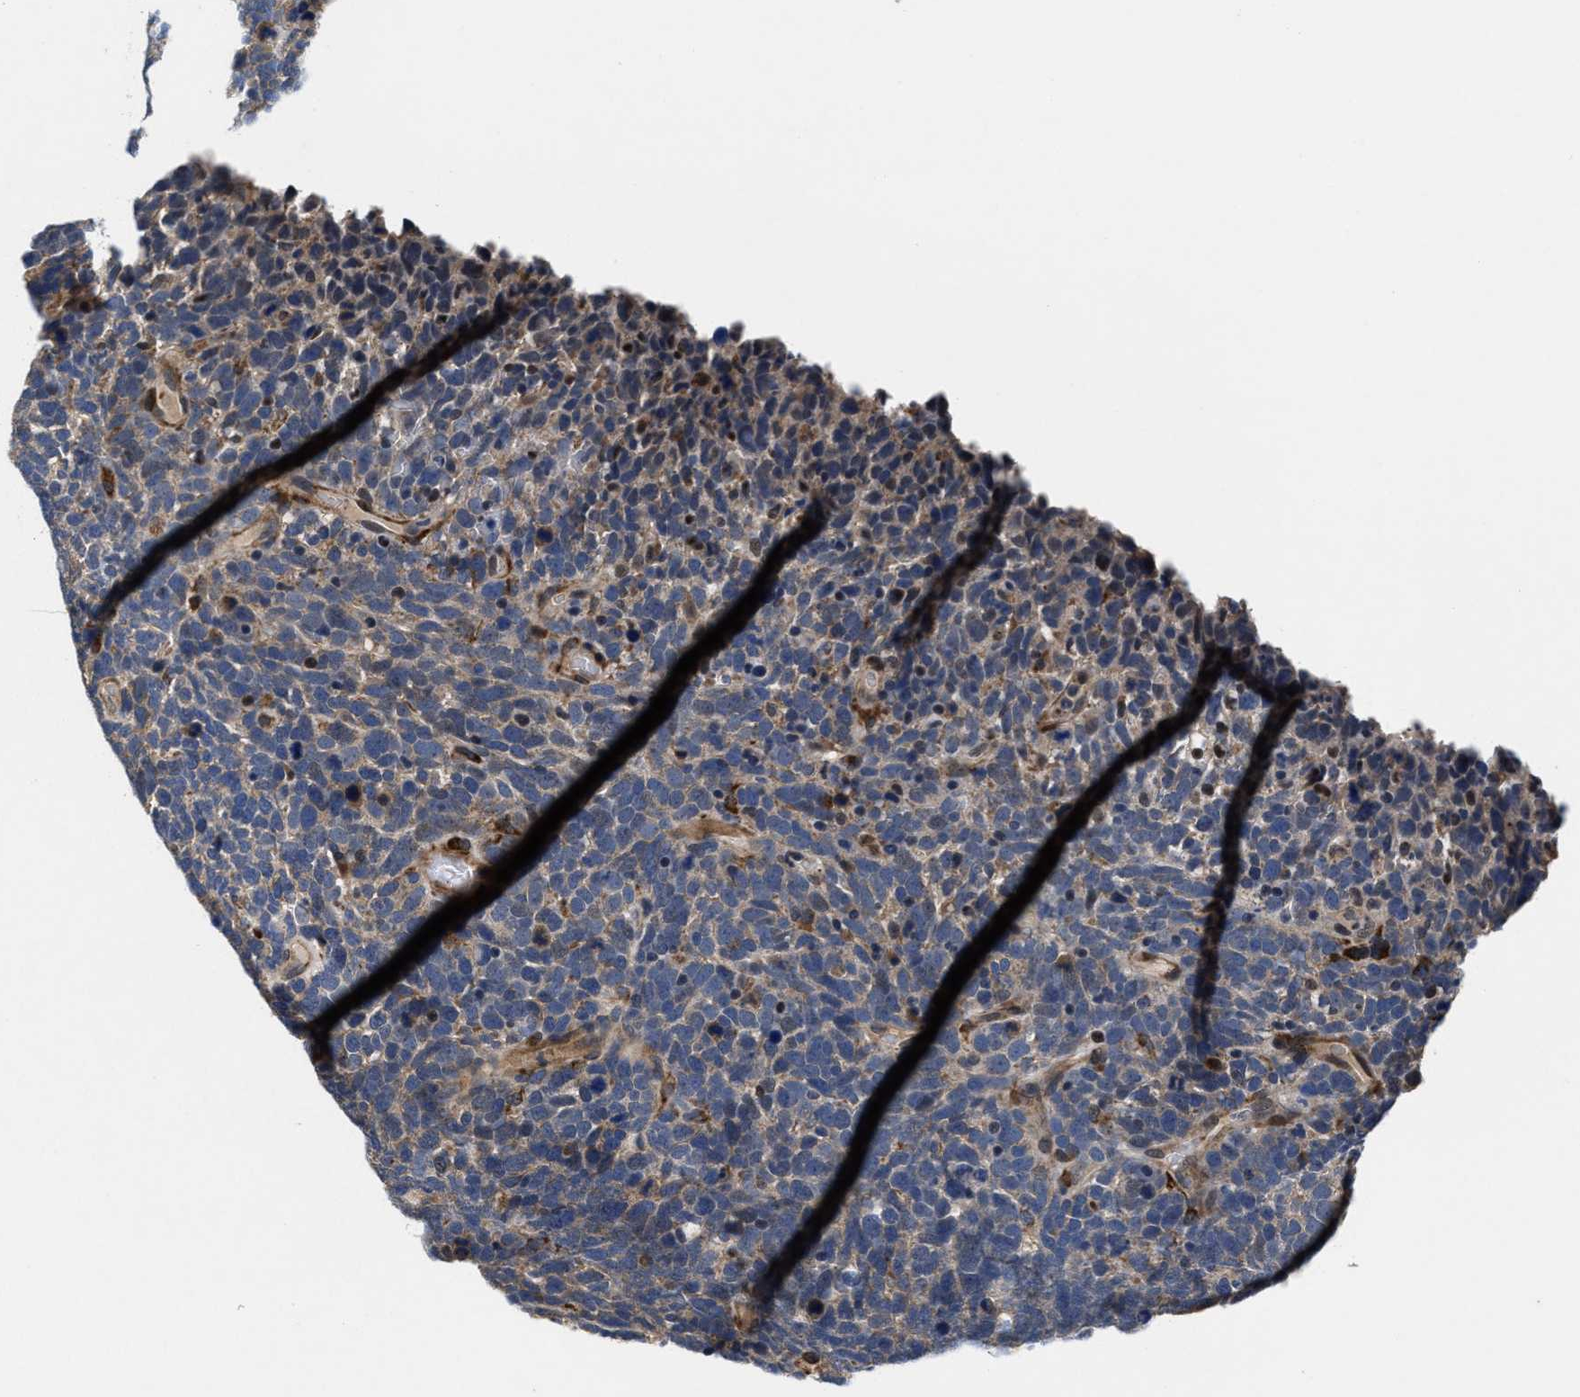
{"staining": {"intensity": "weak", "quantity": "25%-75%", "location": "cytoplasmic/membranous"}, "tissue": "urothelial cancer", "cell_type": "Tumor cells", "image_type": "cancer", "snomed": [{"axis": "morphology", "description": "Urothelial carcinoma, High grade"}, {"axis": "topography", "description": "Urinary bladder"}], "caption": "Immunohistochemistry histopathology image of neoplastic tissue: urothelial carcinoma (high-grade) stained using immunohistochemistry shows low levels of weak protein expression localized specifically in the cytoplasmic/membranous of tumor cells, appearing as a cytoplasmic/membranous brown color.", "gene": "SLC12A2", "patient": {"sex": "female", "age": 82}}